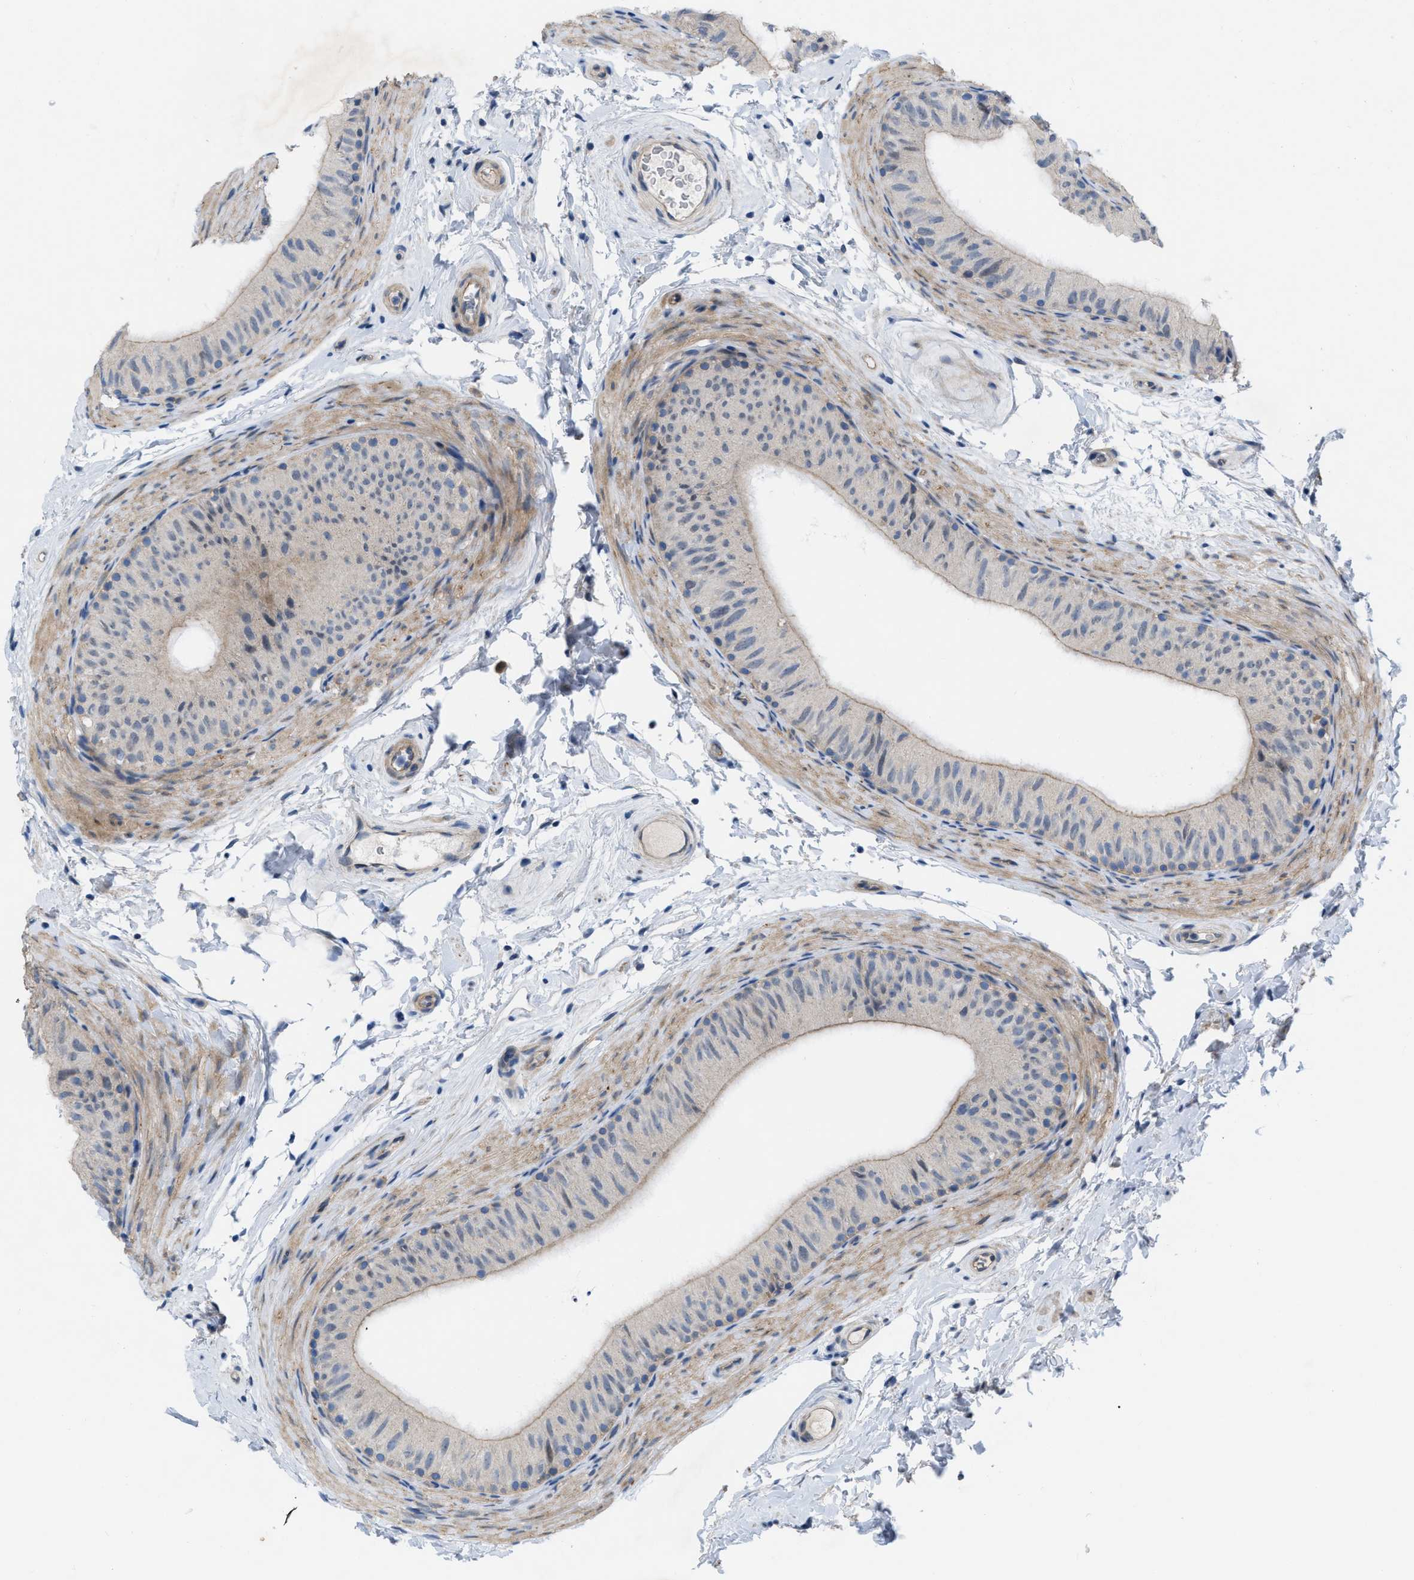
{"staining": {"intensity": "moderate", "quantity": "<25%", "location": "cytoplasmic/membranous"}, "tissue": "epididymis", "cell_type": "Glandular cells", "image_type": "normal", "snomed": [{"axis": "morphology", "description": "Normal tissue, NOS"}, {"axis": "topography", "description": "Epididymis"}], "caption": "This is a photomicrograph of immunohistochemistry (IHC) staining of unremarkable epididymis, which shows moderate positivity in the cytoplasmic/membranous of glandular cells.", "gene": "NDEL1", "patient": {"sex": "male", "age": 34}}